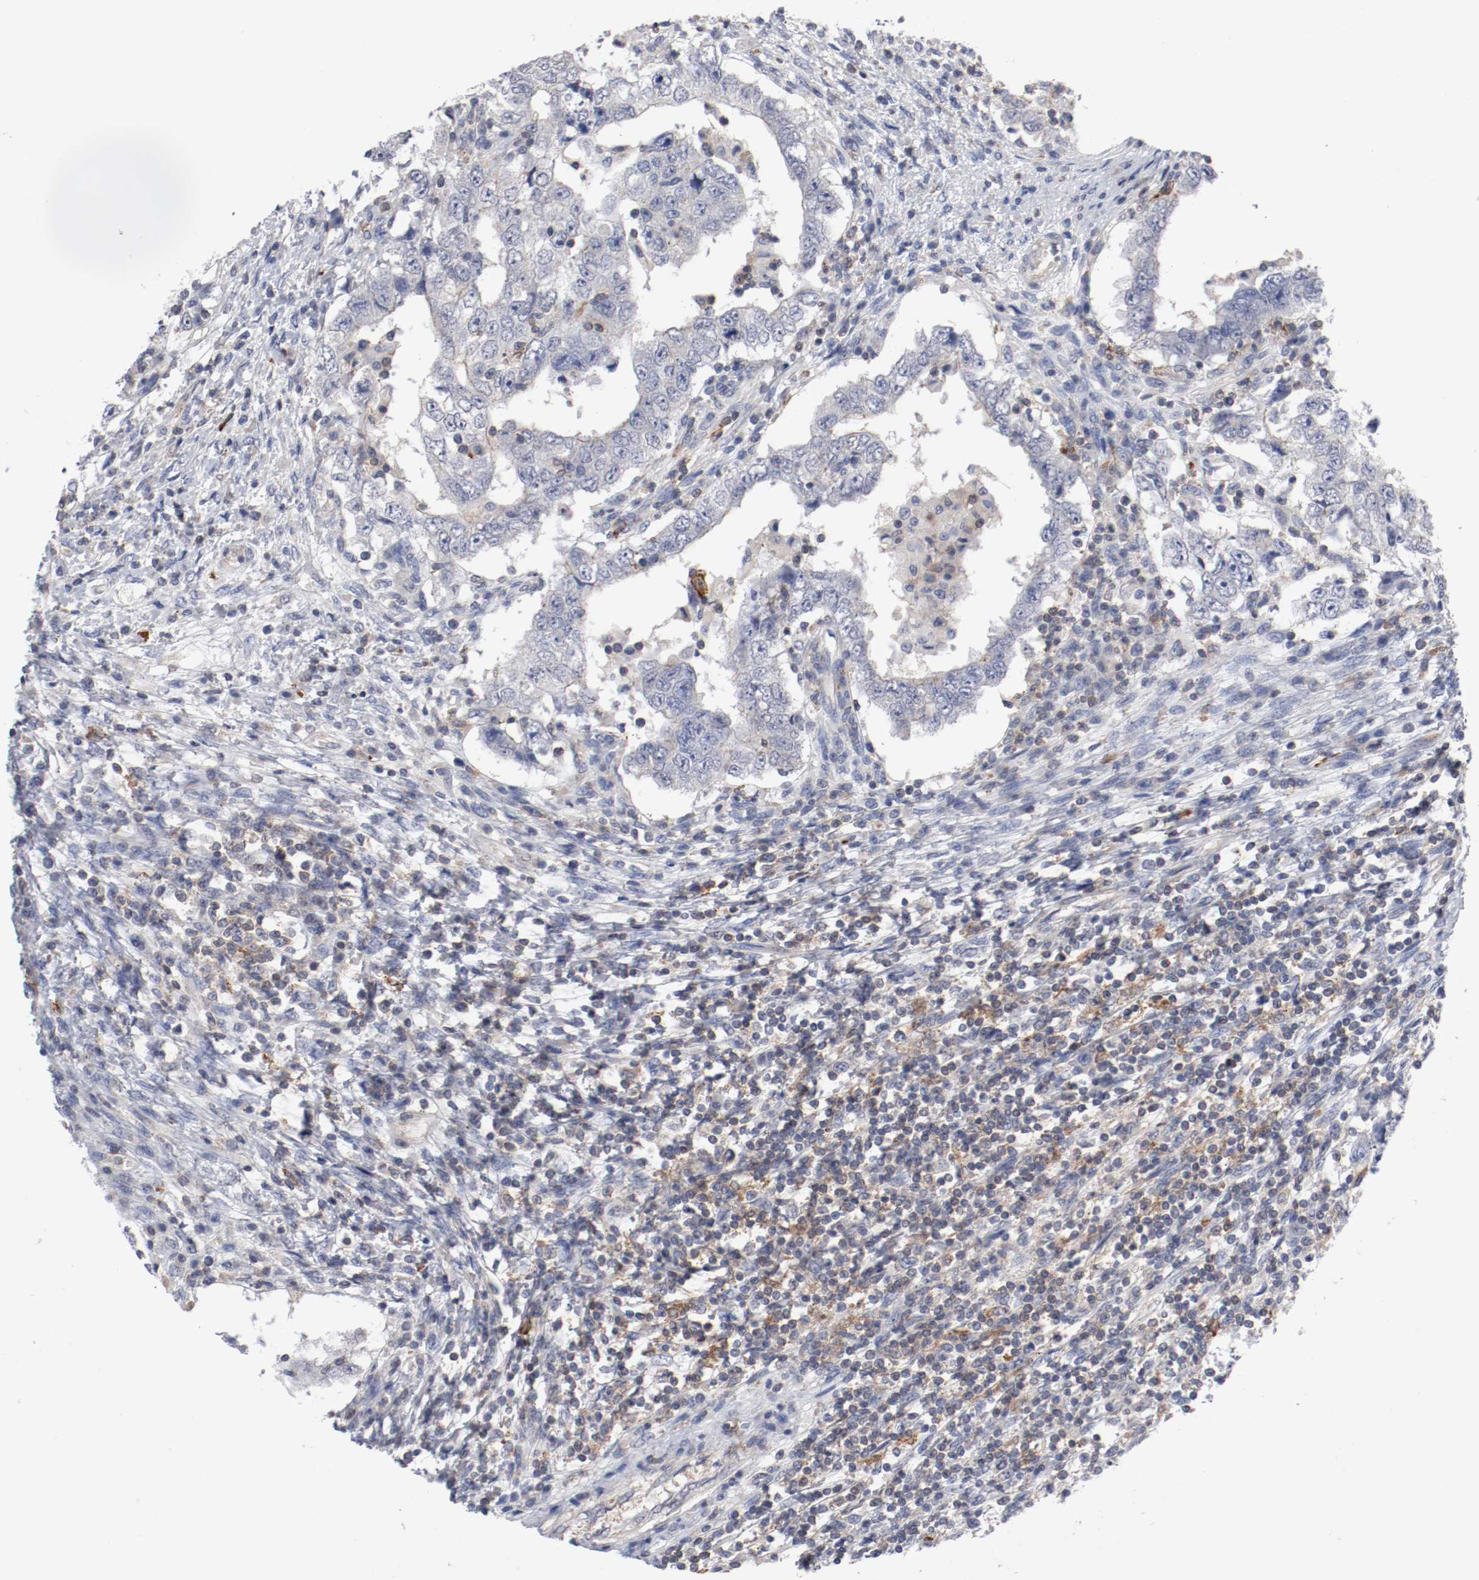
{"staining": {"intensity": "negative", "quantity": "none", "location": "none"}, "tissue": "testis cancer", "cell_type": "Tumor cells", "image_type": "cancer", "snomed": [{"axis": "morphology", "description": "Carcinoma, Embryonal, NOS"}, {"axis": "topography", "description": "Testis"}], "caption": "Protein analysis of testis cancer (embryonal carcinoma) exhibits no significant positivity in tumor cells. Brightfield microscopy of IHC stained with DAB (3,3'-diaminobenzidine) (brown) and hematoxylin (blue), captured at high magnification.", "gene": "CBL", "patient": {"sex": "male", "age": 26}}